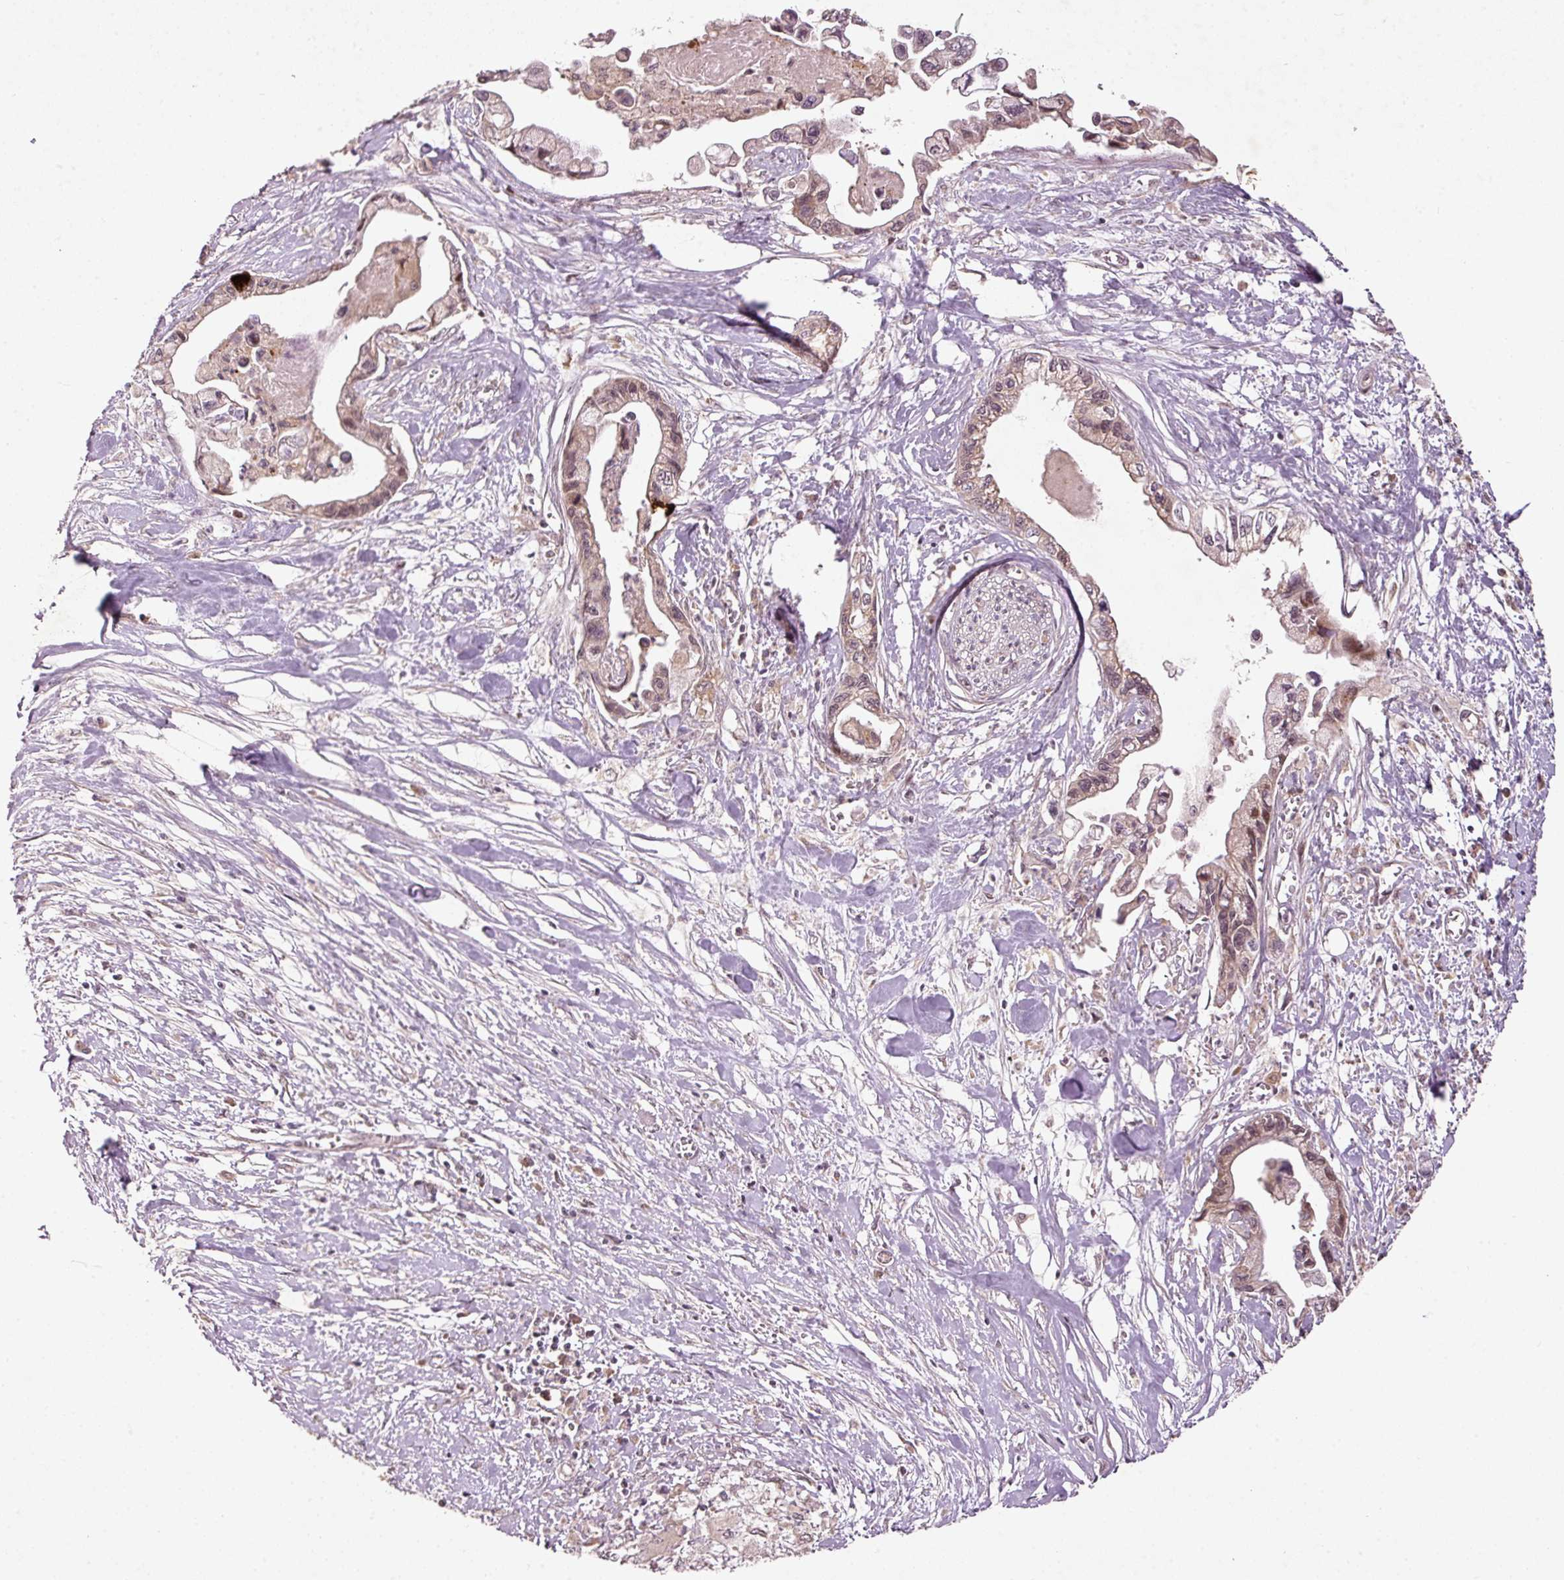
{"staining": {"intensity": "weak", "quantity": "25%-75%", "location": "cytoplasmic/membranous,nuclear"}, "tissue": "pancreatic cancer", "cell_type": "Tumor cells", "image_type": "cancer", "snomed": [{"axis": "morphology", "description": "Adenocarcinoma, NOS"}, {"axis": "topography", "description": "Pancreas"}], "caption": "Tumor cells show low levels of weak cytoplasmic/membranous and nuclear expression in about 25%-75% of cells in pancreatic cancer (adenocarcinoma). (Brightfield microscopy of DAB IHC at high magnification).", "gene": "PCDHB1", "patient": {"sex": "male", "age": 61}}